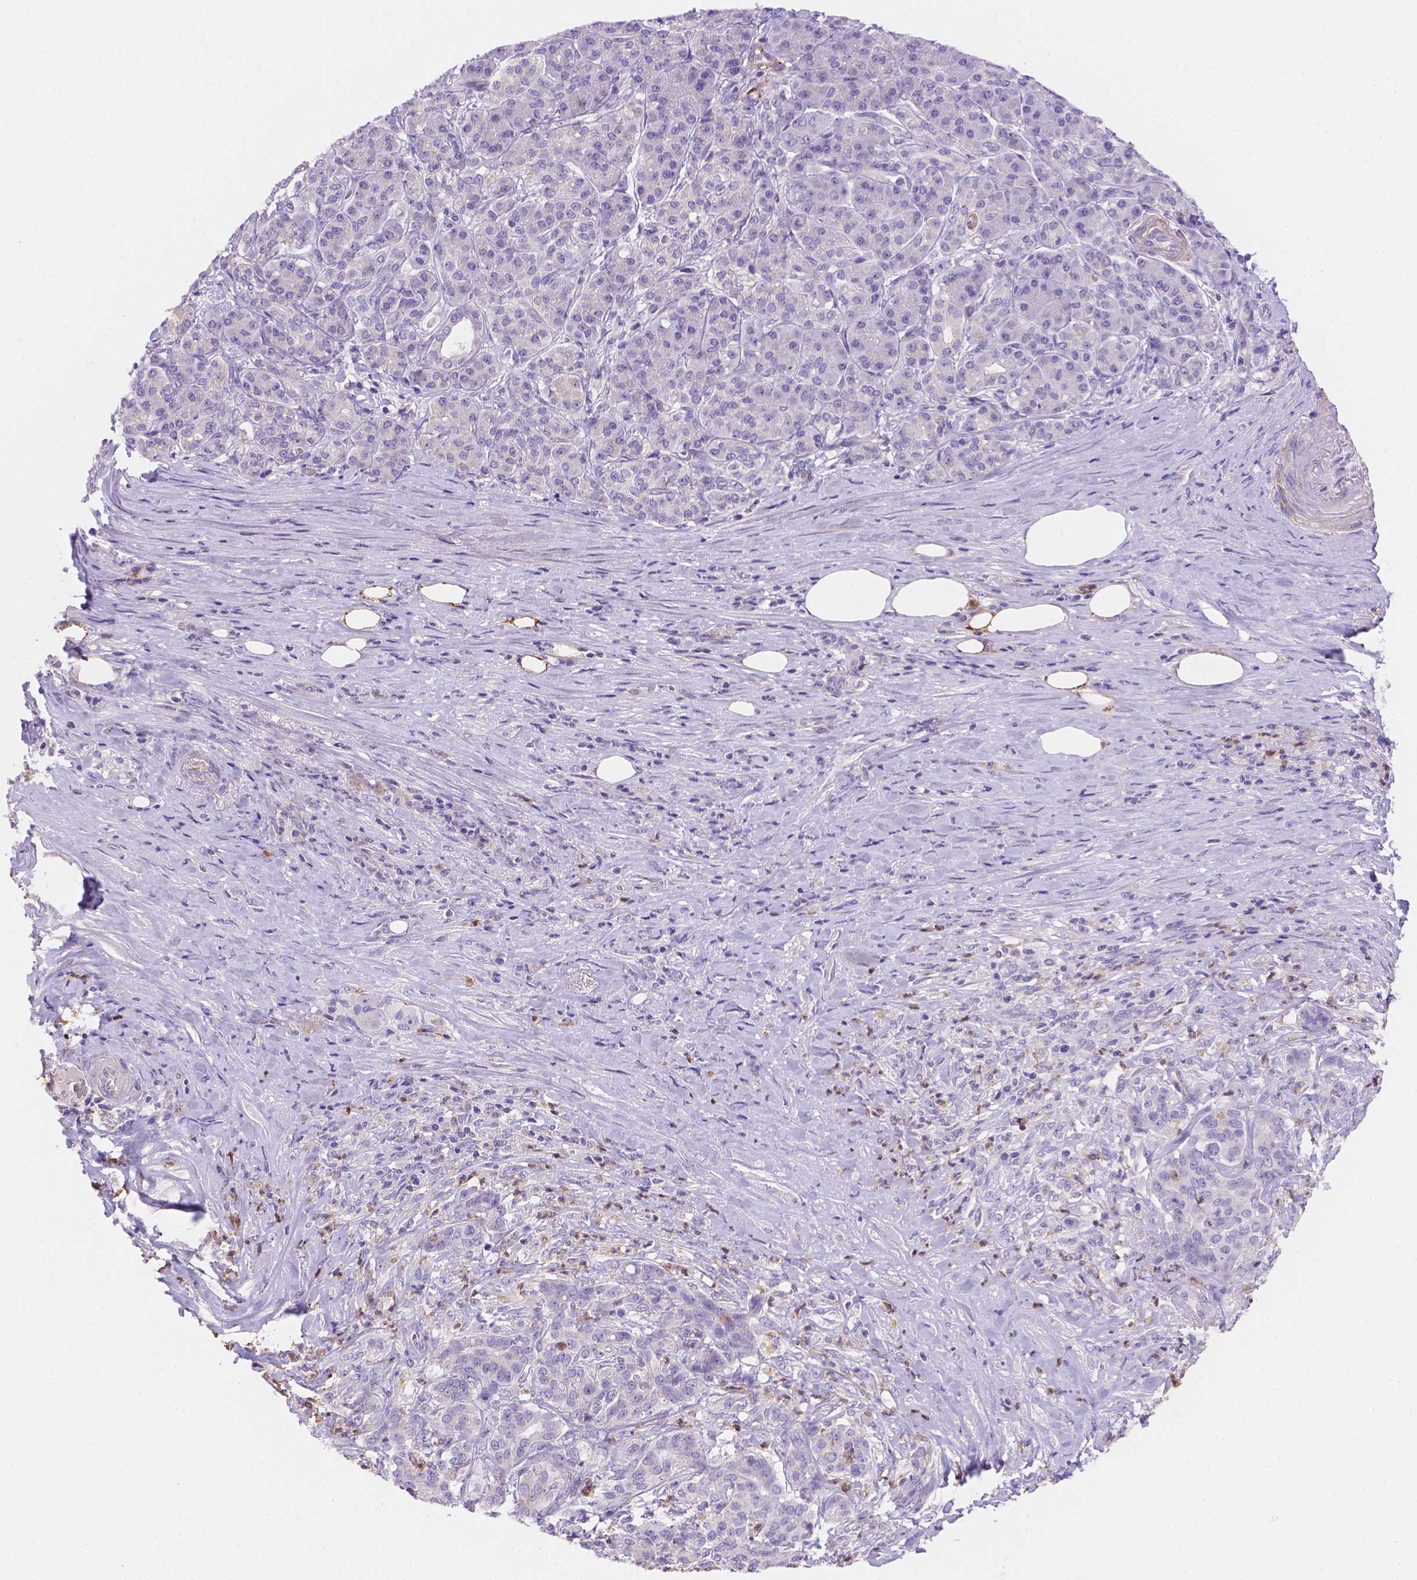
{"staining": {"intensity": "negative", "quantity": "none", "location": "none"}, "tissue": "pancreatic cancer", "cell_type": "Tumor cells", "image_type": "cancer", "snomed": [{"axis": "morphology", "description": "Normal tissue, NOS"}, {"axis": "morphology", "description": "Inflammation, NOS"}, {"axis": "morphology", "description": "Adenocarcinoma, NOS"}, {"axis": "topography", "description": "Pancreas"}], "caption": "Immunohistochemistry of human pancreatic cancer displays no staining in tumor cells. (Brightfield microscopy of DAB (3,3'-diaminobenzidine) IHC at high magnification).", "gene": "NXPE2", "patient": {"sex": "male", "age": 57}}